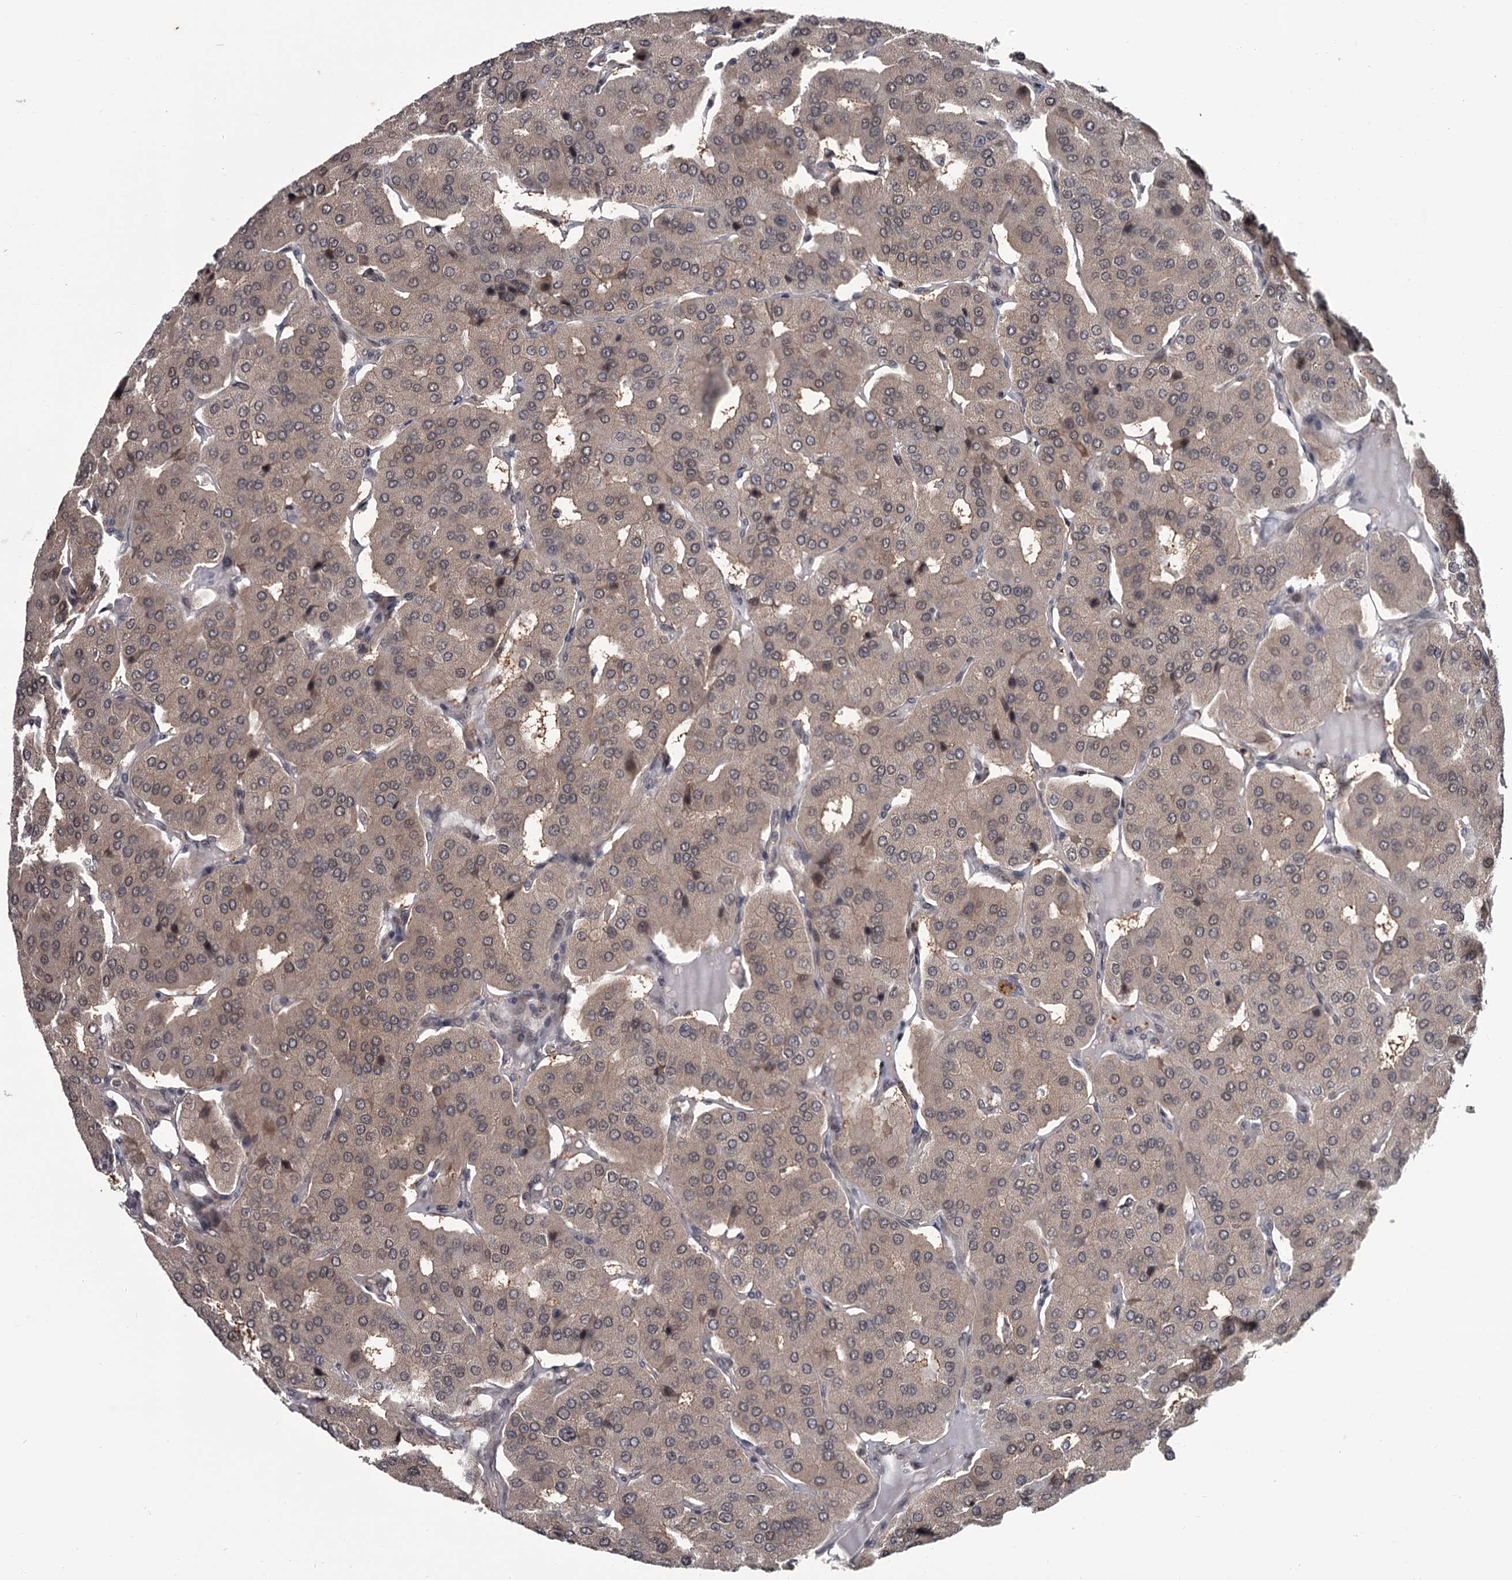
{"staining": {"intensity": "weak", "quantity": "25%-75%", "location": "cytoplasmic/membranous,nuclear"}, "tissue": "parathyroid gland", "cell_type": "Glandular cells", "image_type": "normal", "snomed": [{"axis": "morphology", "description": "Normal tissue, NOS"}, {"axis": "morphology", "description": "Adenoma, NOS"}, {"axis": "topography", "description": "Parathyroid gland"}], "caption": "Protein staining demonstrates weak cytoplasmic/membranous,nuclear positivity in about 25%-75% of glandular cells in normal parathyroid gland.", "gene": "DAO", "patient": {"sex": "female", "age": 86}}